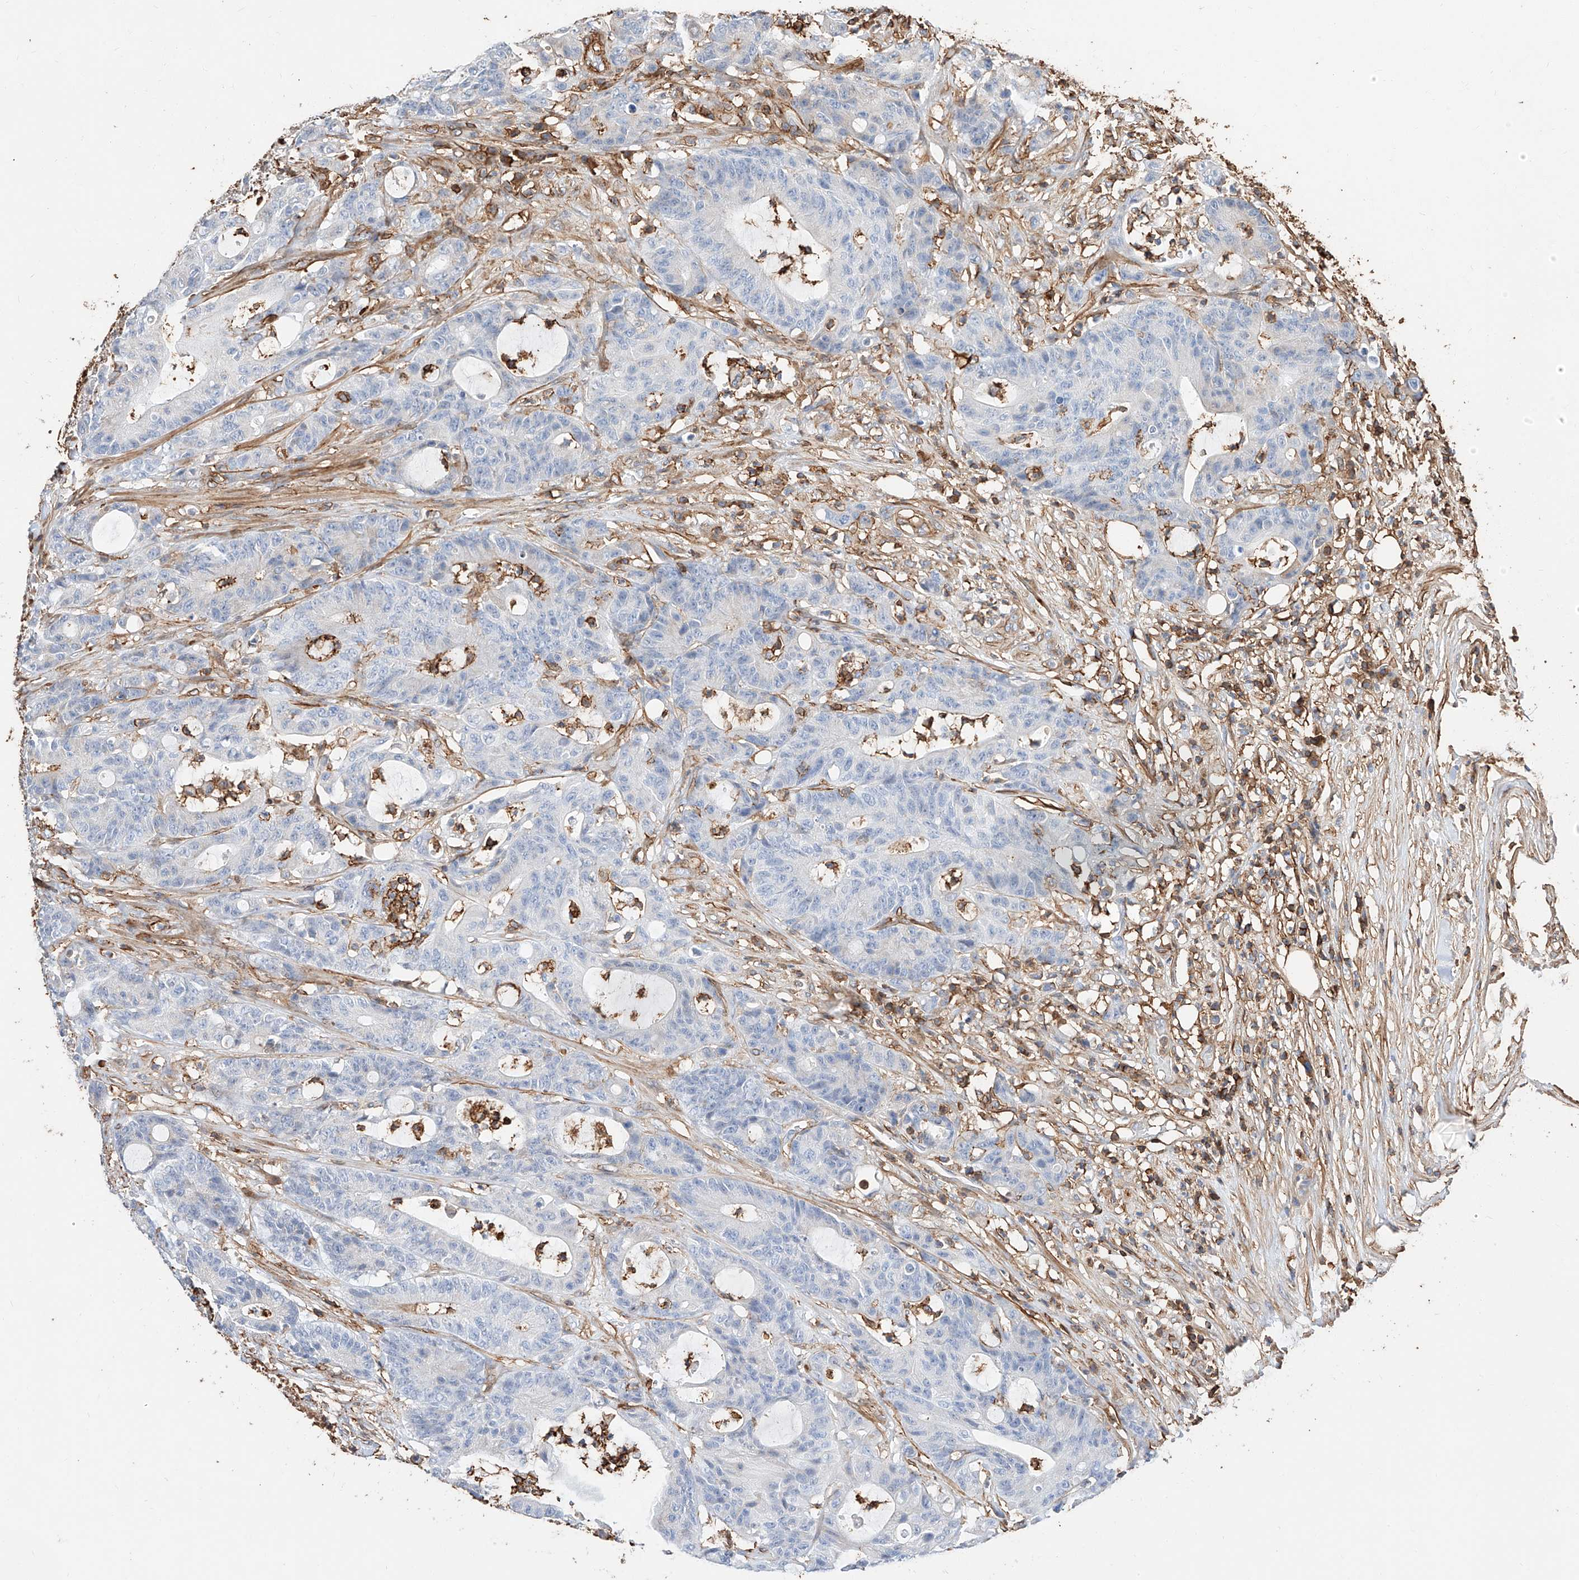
{"staining": {"intensity": "negative", "quantity": "none", "location": "none"}, "tissue": "colorectal cancer", "cell_type": "Tumor cells", "image_type": "cancer", "snomed": [{"axis": "morphology", "description": "Adenocarcinoma, NOS"}, {"axis": "topography", "description": "Colon"}], "caption": "The photomicrograph displays no staining of tumor cells in colorectal cancer (adenocarcinoma).", "gene": "WFS1", "patient": {"sex": "female", "age": 84}}